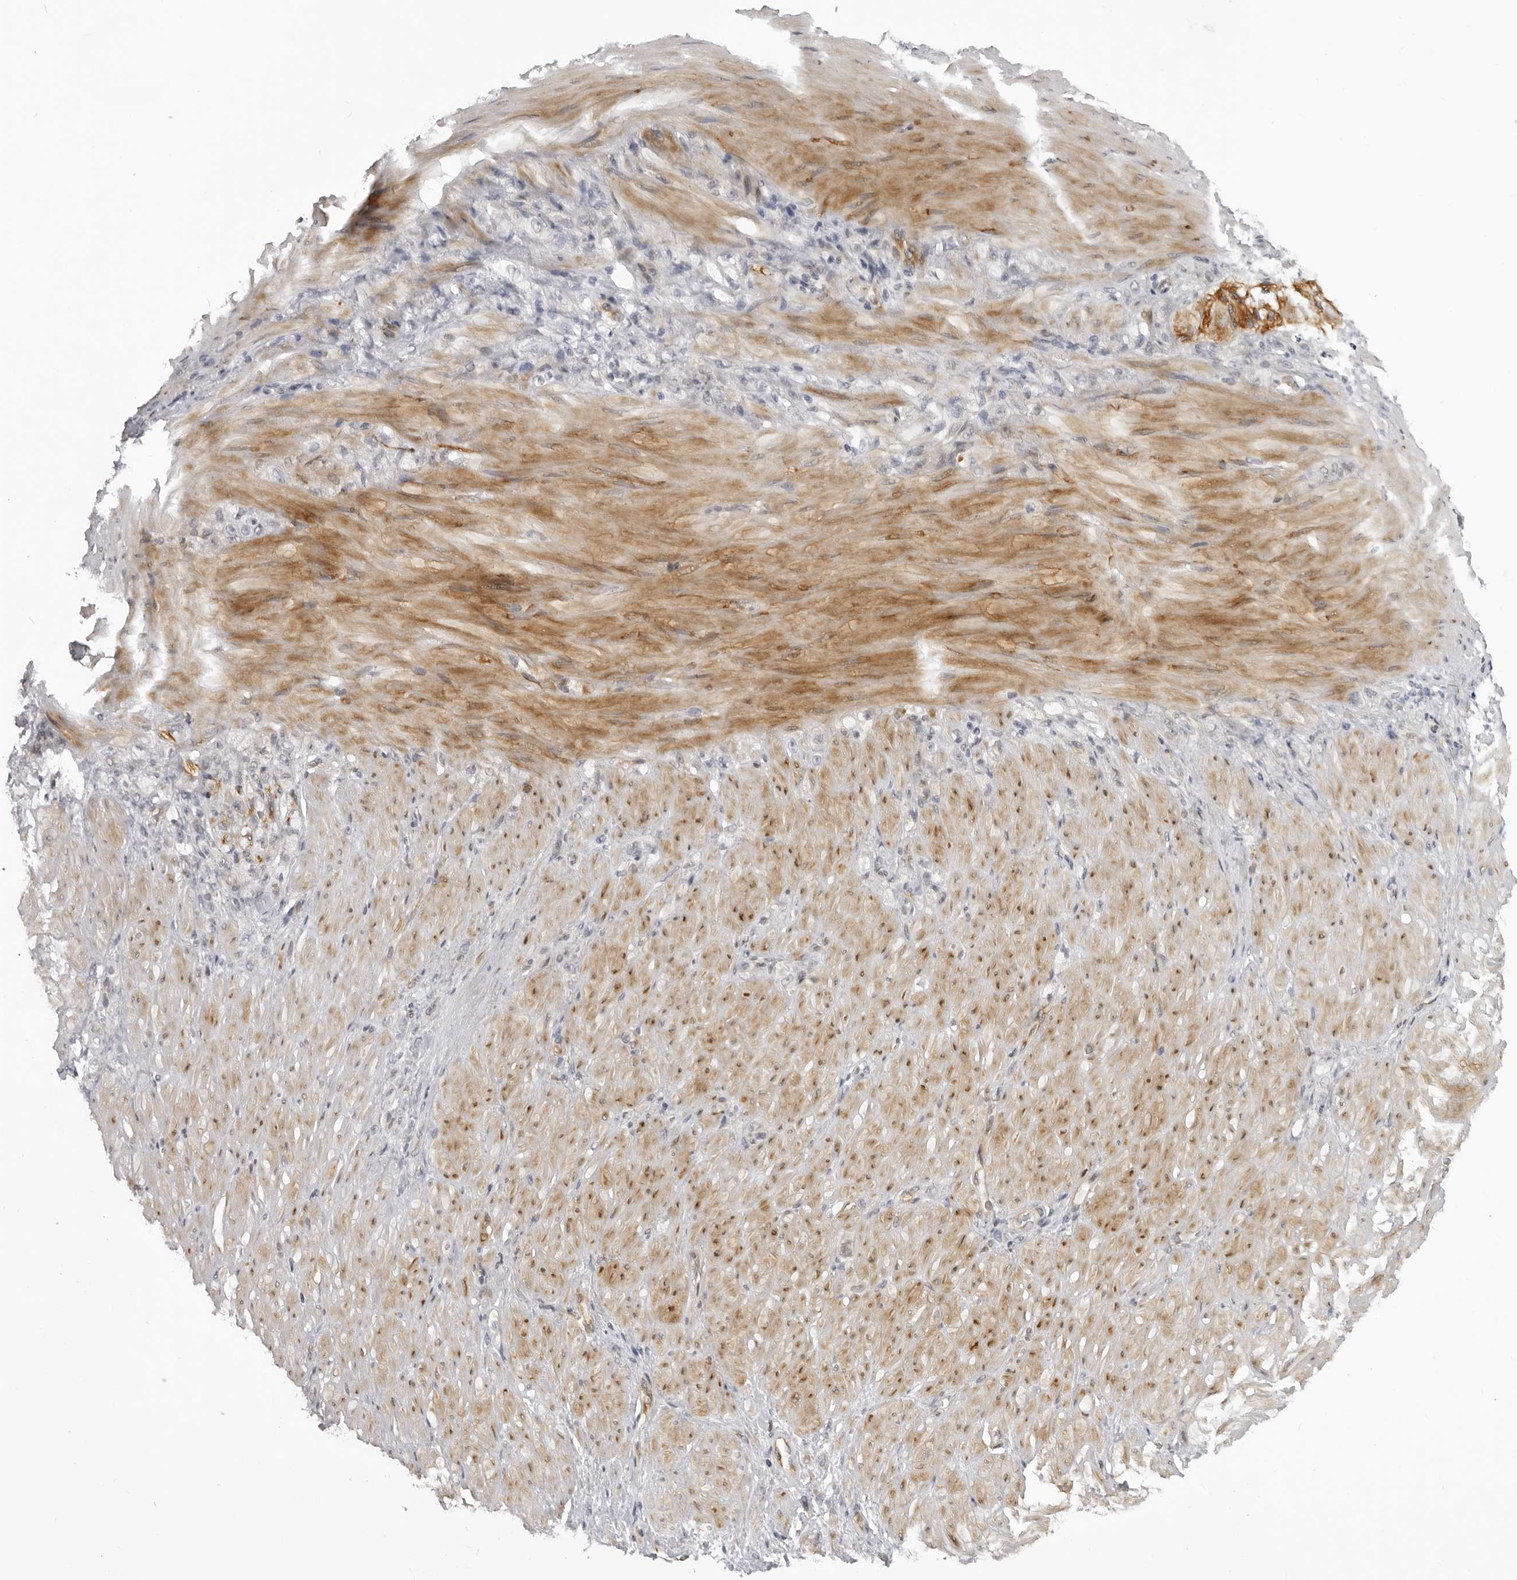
{"staining": {"intensity": "negative", "quantity": "none", "location": "none"}, "tissue": "stomach cancer", "cell_type": "Tumor cells", "image_type": "cancer", "snomed": [{"axis": "morphology", "description": "Normal tissue, NOS"}, {"axis": "morphology", "description": "Adenocarcinoma, NOS"}, {"axis": "topography", "description": "Stomach"}], "caption": "Immunohistochemistry (IHC) histopathology image of neoplastic tissue: human stomach adenocarcinoma stained with DAB displays no significant protein expression in tumor cells. Nuclei are stained in blue.", "gene": "SUGCT", "patient": {"sex": "male", "age": 82}}